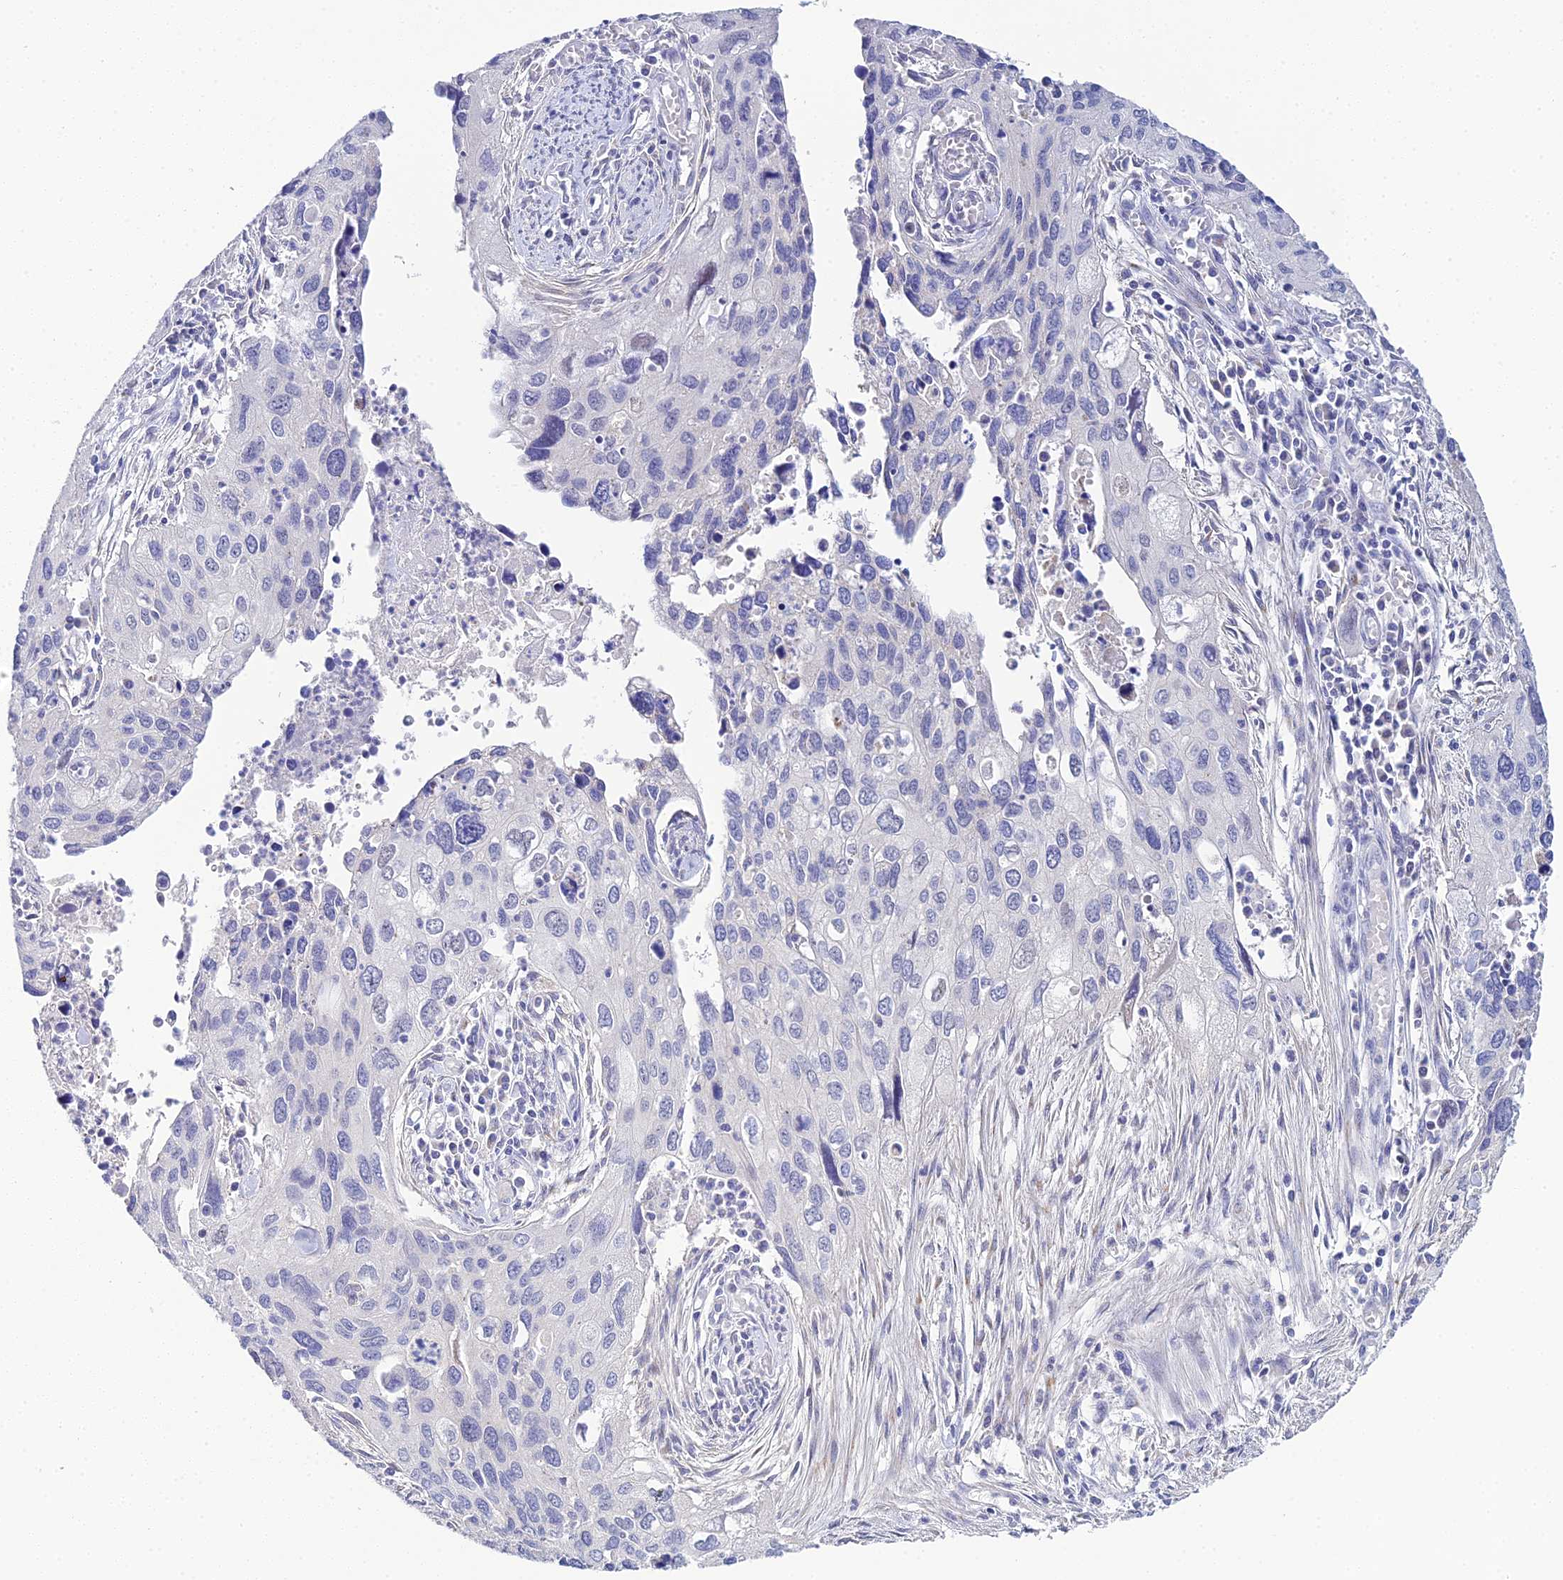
{"staining": {"intensity": "negative", "quantity": "none", "location": "none"}, "tissue": "cervical cancer", "cell_type": "Tumor cells", "image_type": "cancer", "snomed": [{"axis": "morphology", "description": "Squamous cell carcinoma, NOS"}, {"axis": "topography", "description": "Cervix"}], "caption": "Micrograph shows no significant protein positivity in tumor cells of cervical cancer (squamous cell carcinoma).", "gene": "PLPP4", "patient": {"sex": "female", "age": 55}}